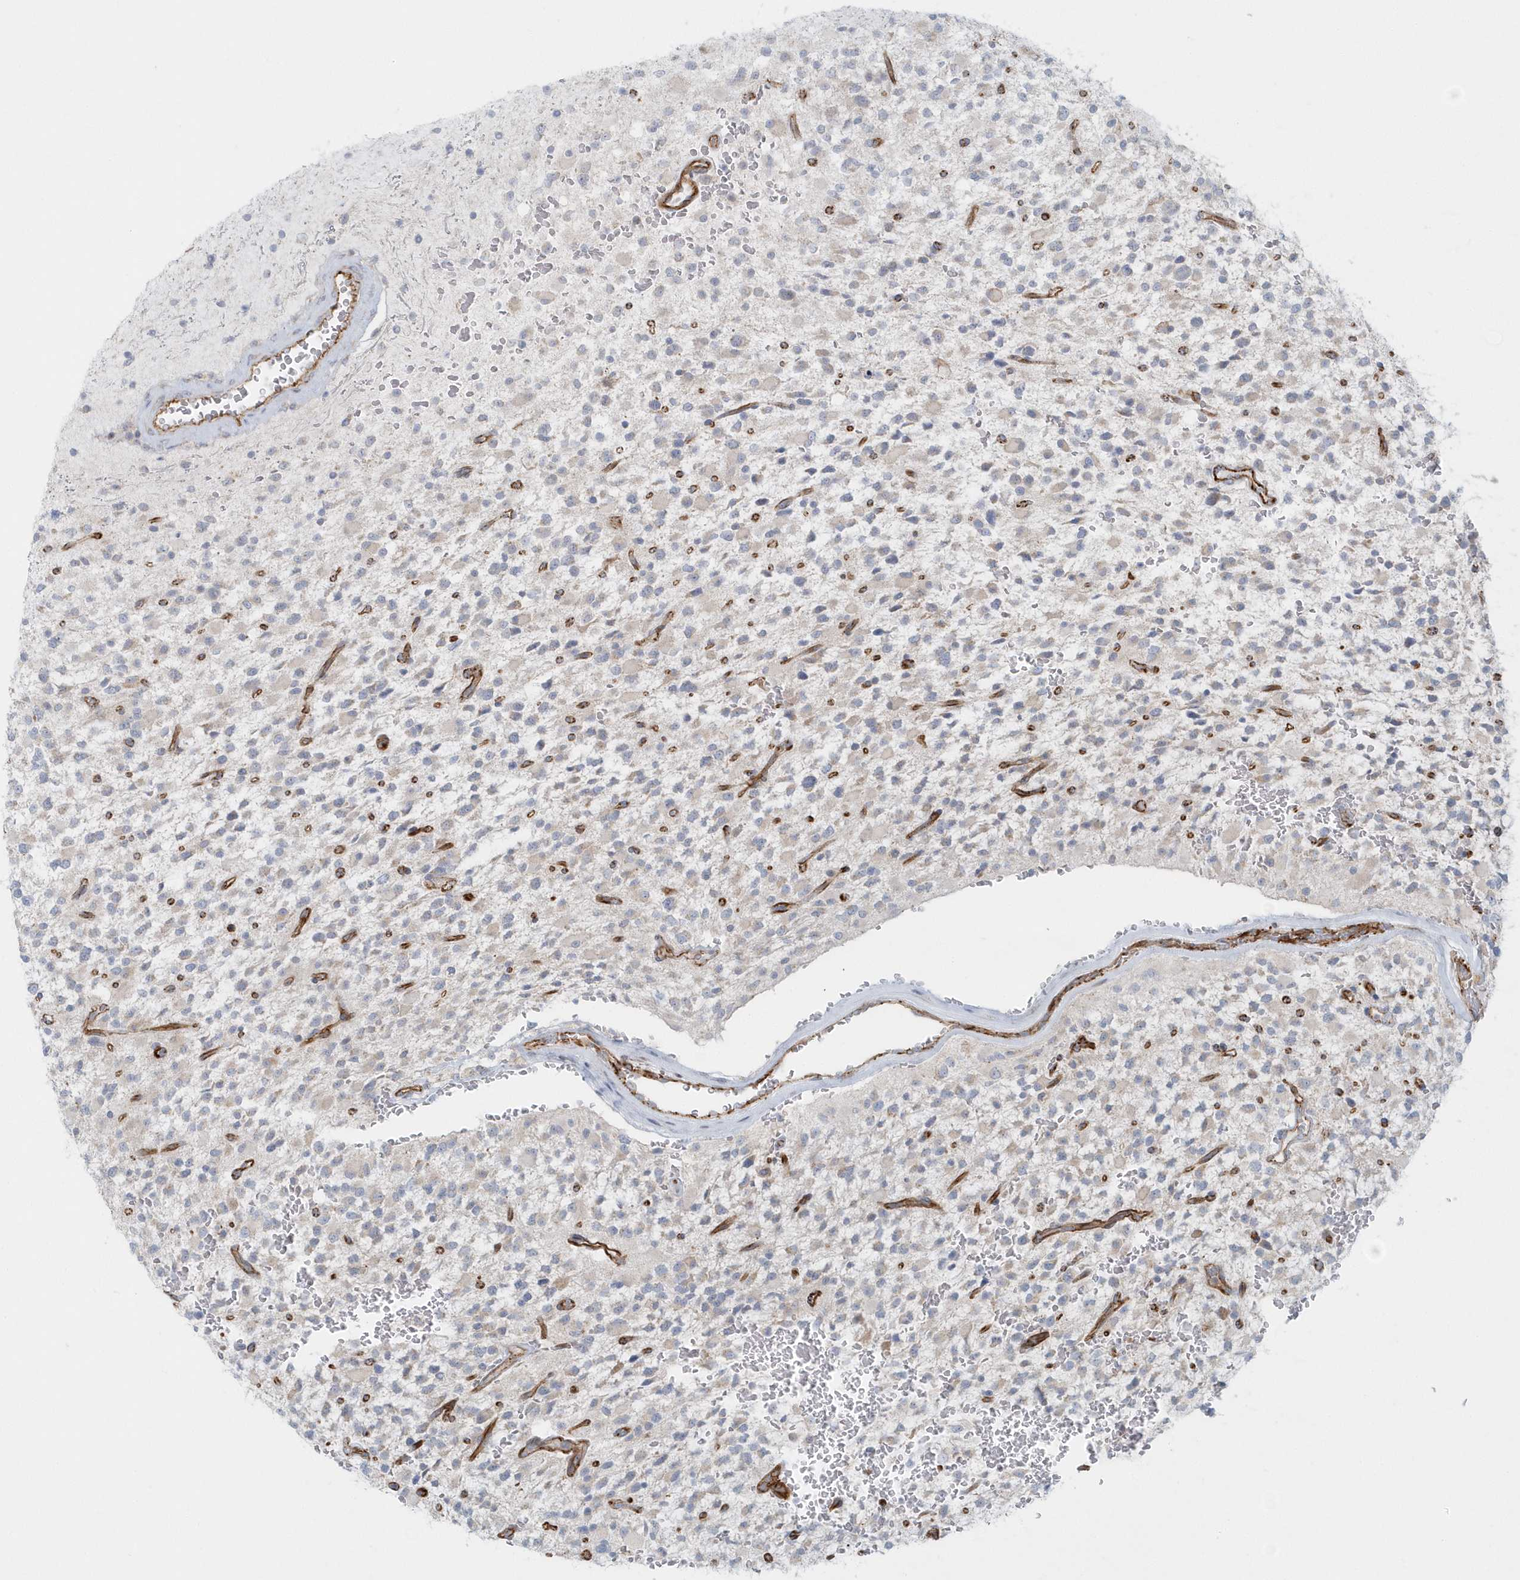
{"staining": {"intensity": "negative", "quantity": "none", "location": "none"}, "tissue": "glioma", "cell_type": "Tumor cells", "image_type": "cancer", "snomed": [{"axis": "morphology", "description": "Glioma, malignant, High grade"}, {"axis": "topography", "description": "Brain"}], "caption": "Immunohistochemistry (IHC) histopathology image of human high-grade glioma (malignant) stained for a protein (brown), which exhibits no expression in tumor cells.", "gene": "GPR152", "patient": {"sex": "male", "age": 34}}